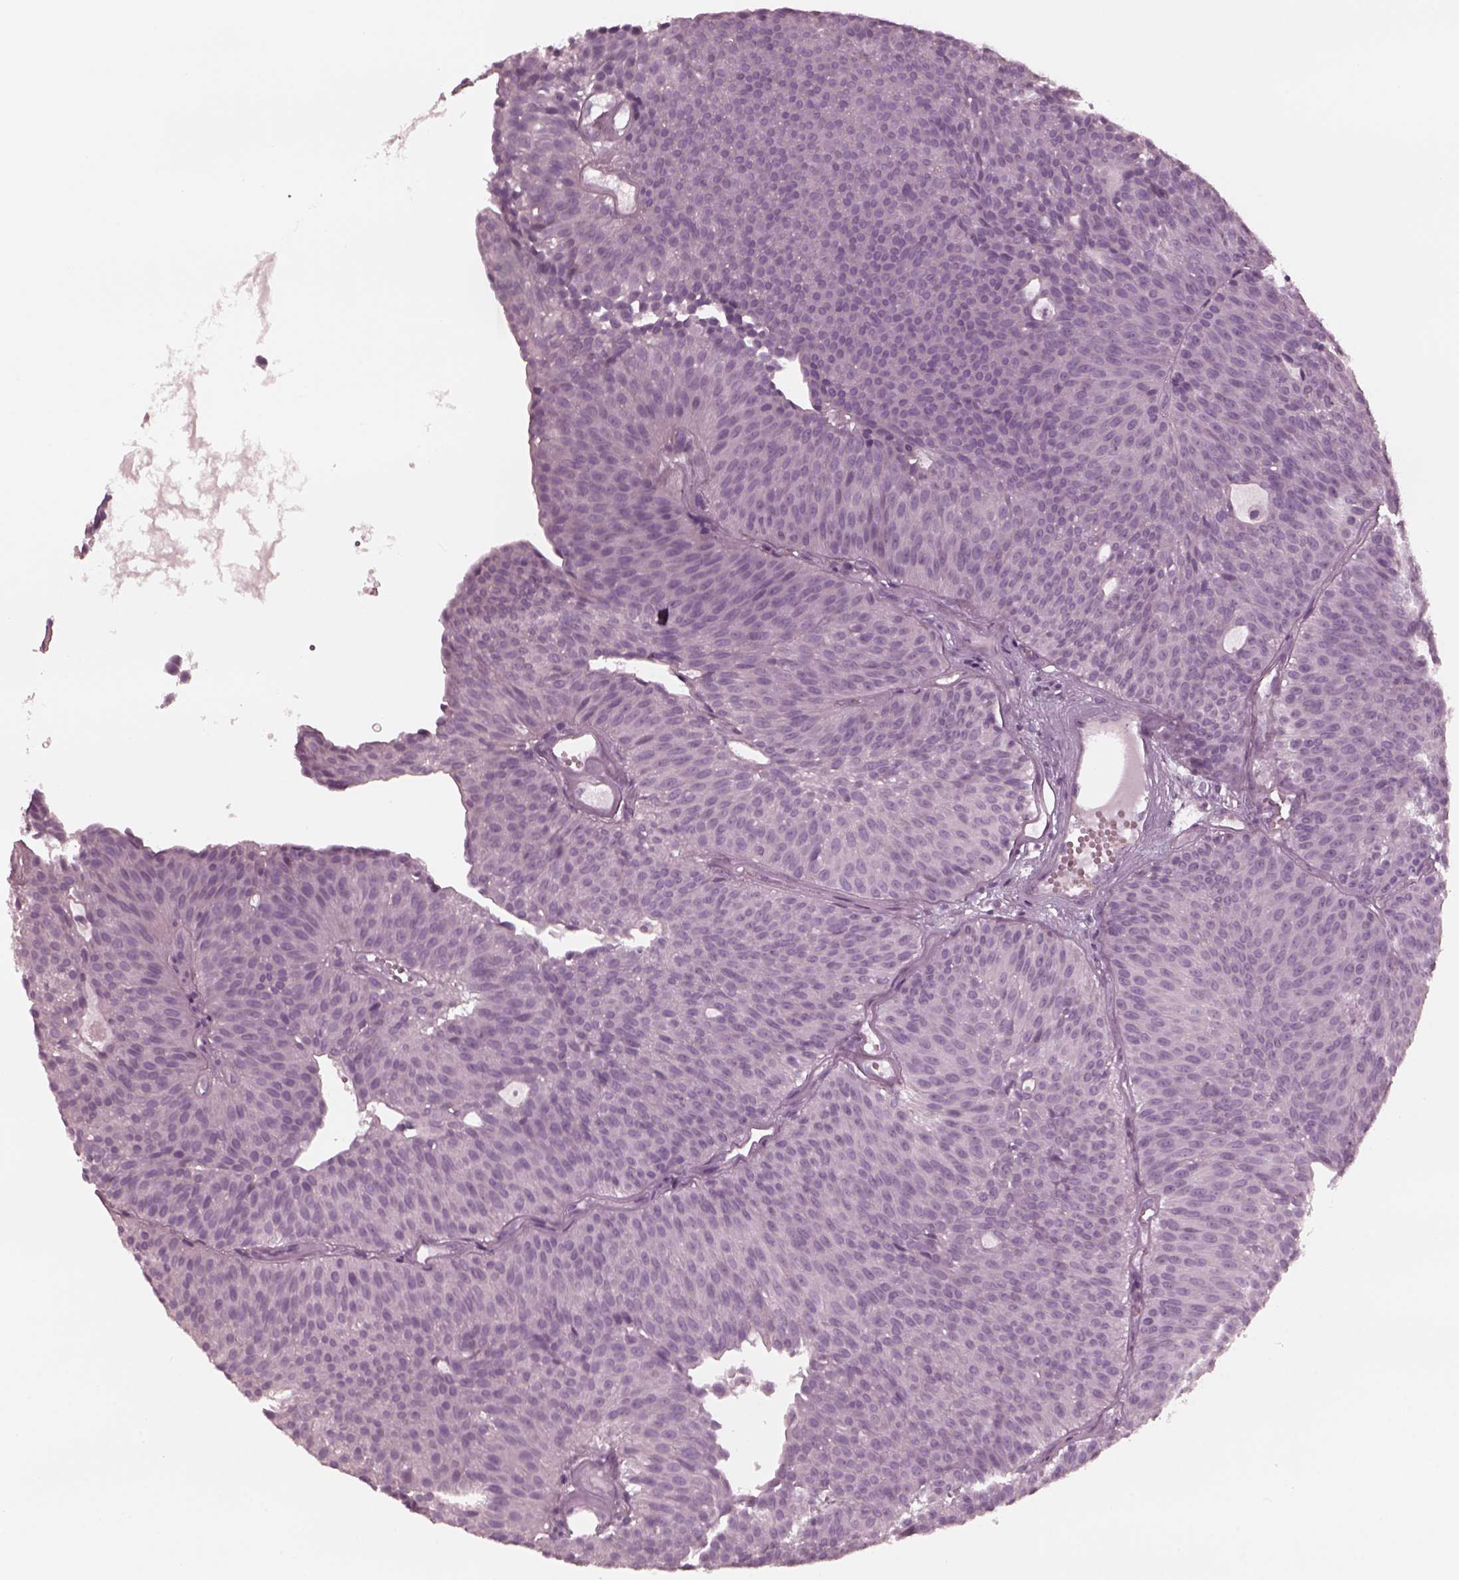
{"staining": {"intensity": "negative", "quantity": "none", "location": "none"}, "tissue": "urothelial cancer", "cell_type": "Tumor cells", "image_type": "cancer", "snomed": [{"axis": "morphology", "description": "Urothelial carcinoma, Low grade"}, {"axis": "topography", "description": "Urinary bladder"}], "caption": "Urothelial cancer stained for a protein using immunohistochemistry (IHC) reveals no positivity tumor cells.", "gene": "YY2", "patient": {"sex": "male", "age": 63}}